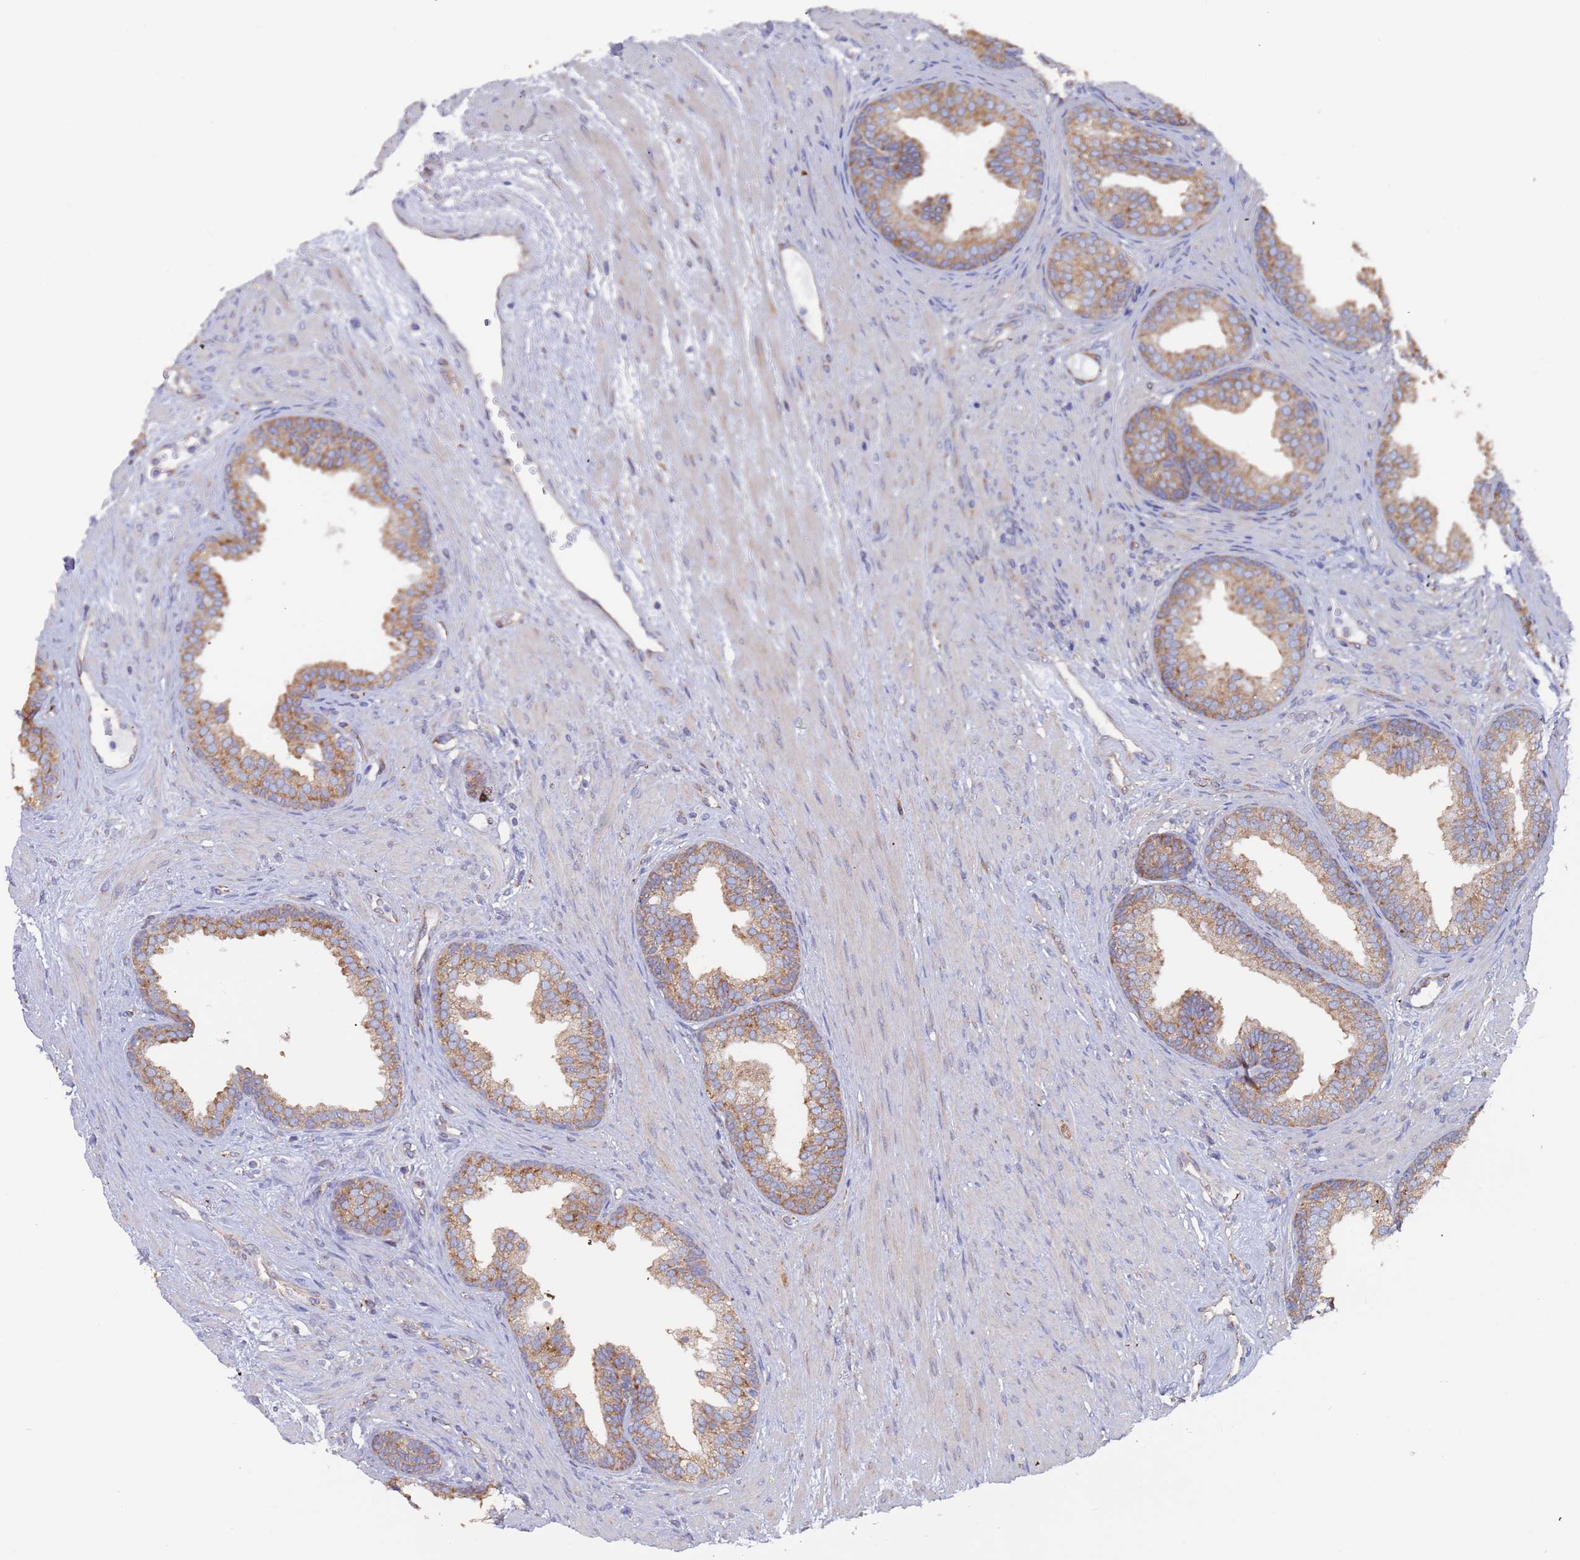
{"staining": {"intensity": "moderate", "quantity": "25%-75%", "location": "cytoplasmic/membranous"}, "tissue": "prostate", "cell_type": "Glandular cells", "image_type": "normal", "snomed": [{"axis": "morphology", "description": "Normal tissue, NOS"}, {"axis": "topography", "description": "Prostate"}], "caption": "Protein expression analysis of benign human prostate reveals moderate cytoplasmic/membranous expression in approximately 25%-75% of glandular cells.", "gene": "ENSG00000286098", "patient": {"sex": "male", "age": 76}}